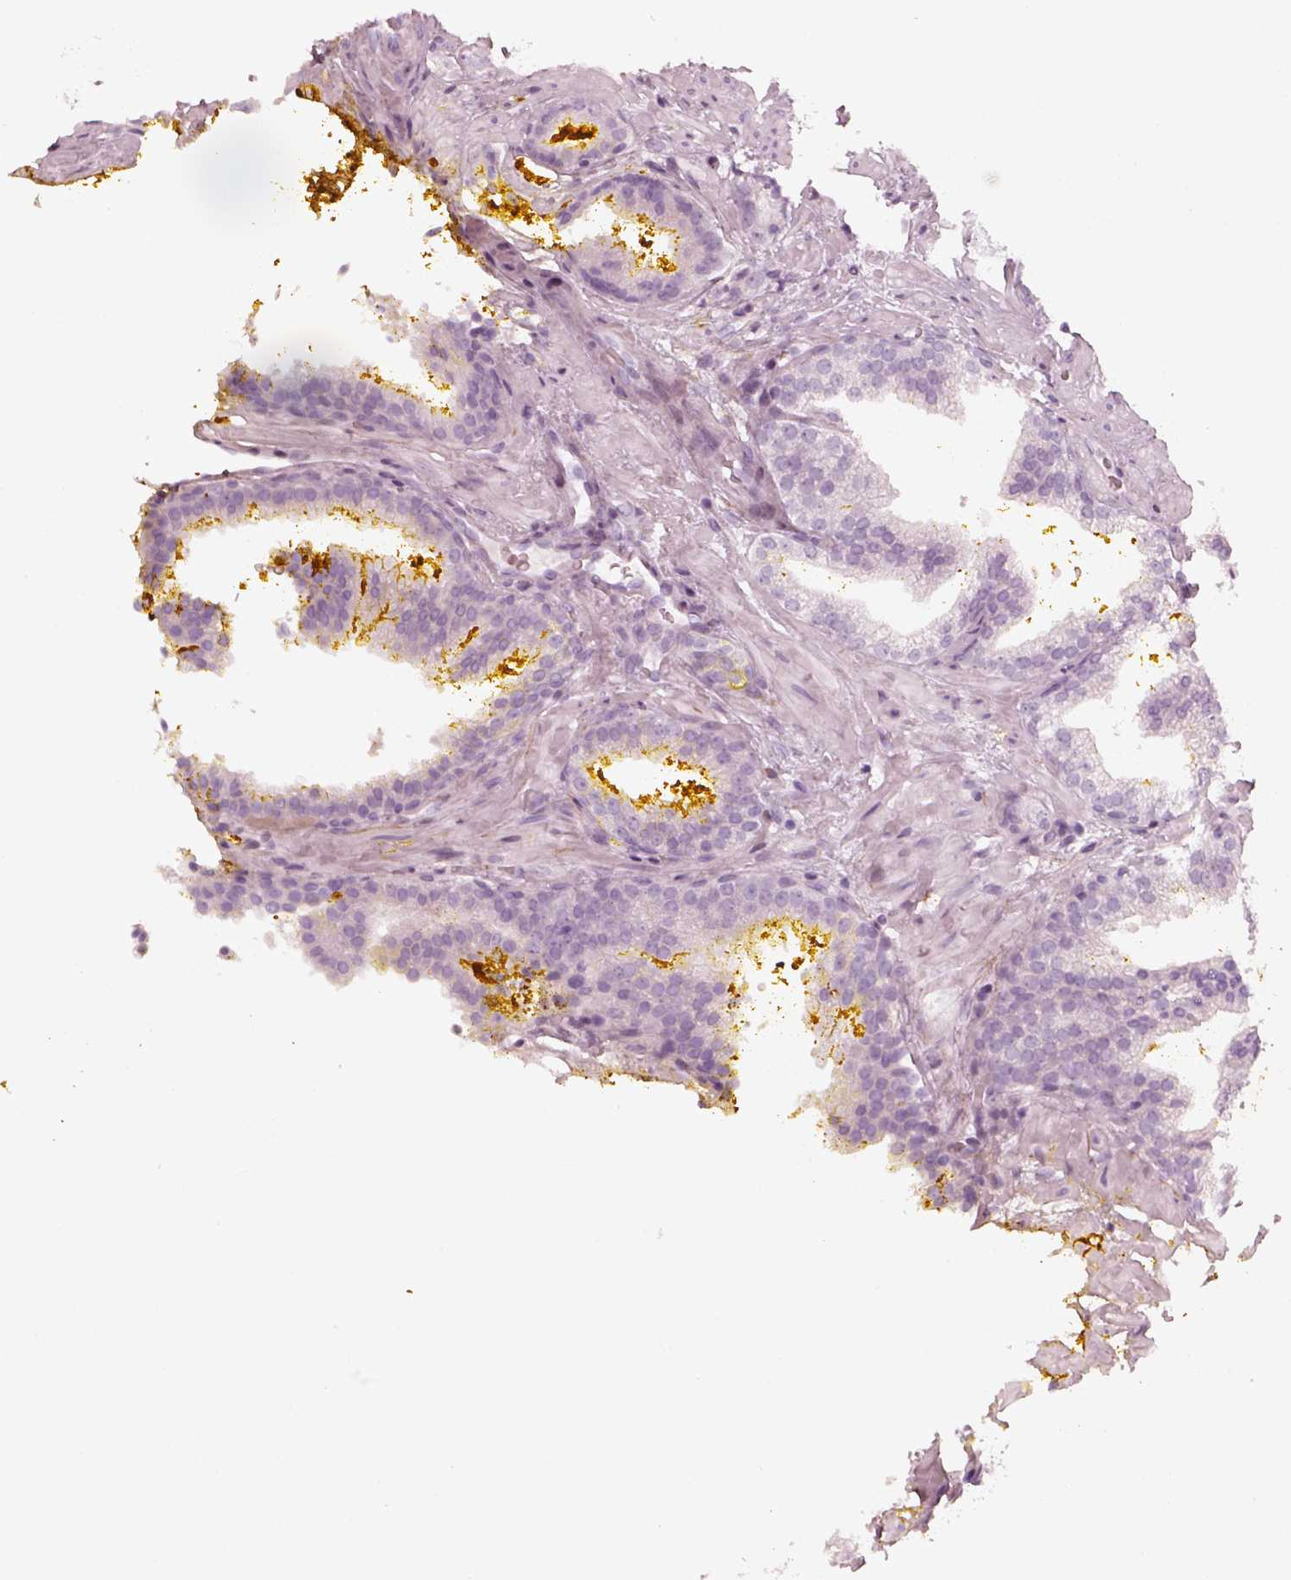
{"staining": {"intensity": "negative", "quantity": "none", "location": "none"}, "tissue": "prostate cancer", "cell_type": "Tumor cells", "image_type": "cancer", "snomed": [{"axis": "morphology", "description": "Adenocarcinoma, NOS"}, {"axis": "topography", "description": "Prostate"}], "caption": "Tumor cells show no significant expression in prostate cancer (adenocarcinoma).", "gene": "OPN4", "patient": {"sex": "male", "age": 63}}